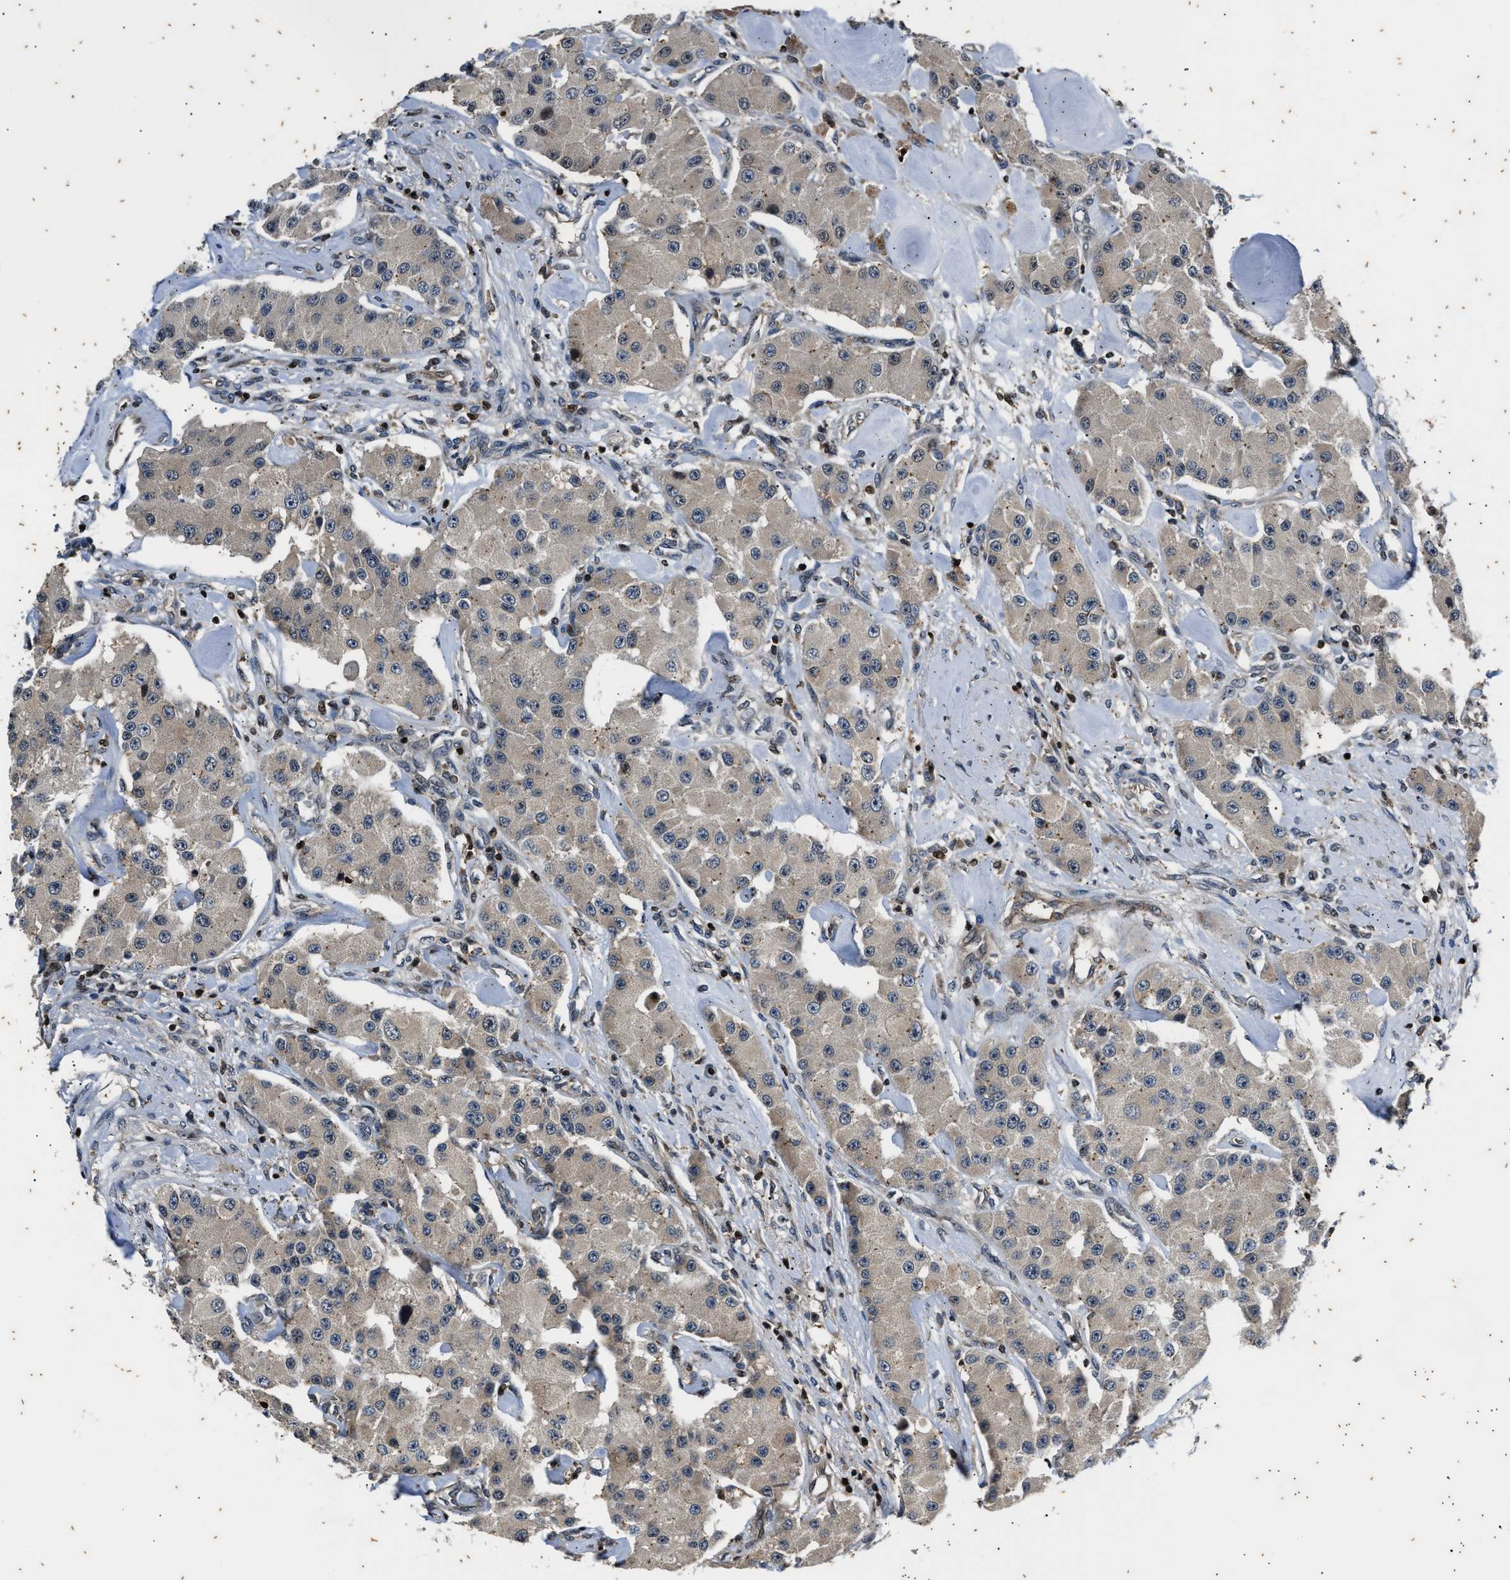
{"staining": {"intensity": "weak", "quantity": "<25%", "location": "cytoplasmic/membranous"}, "tissue": "carcinoid", "cell_type": "Tumor cells", "image_type": "cancer", "snomed": [{"axis": "morphology", "description": "Carcinoid, malignant, NOS"}, {"axis": "topography", "description": "Pancreas"}], "caption": "An immunohistochemistry (IHC) micrograph of carcinoid (malignant) is shown. There is no staining in tumor cells of carcinoid (malignant).", "gene": "PTPN7", "patient": {"sex": "male", "age": 41}}